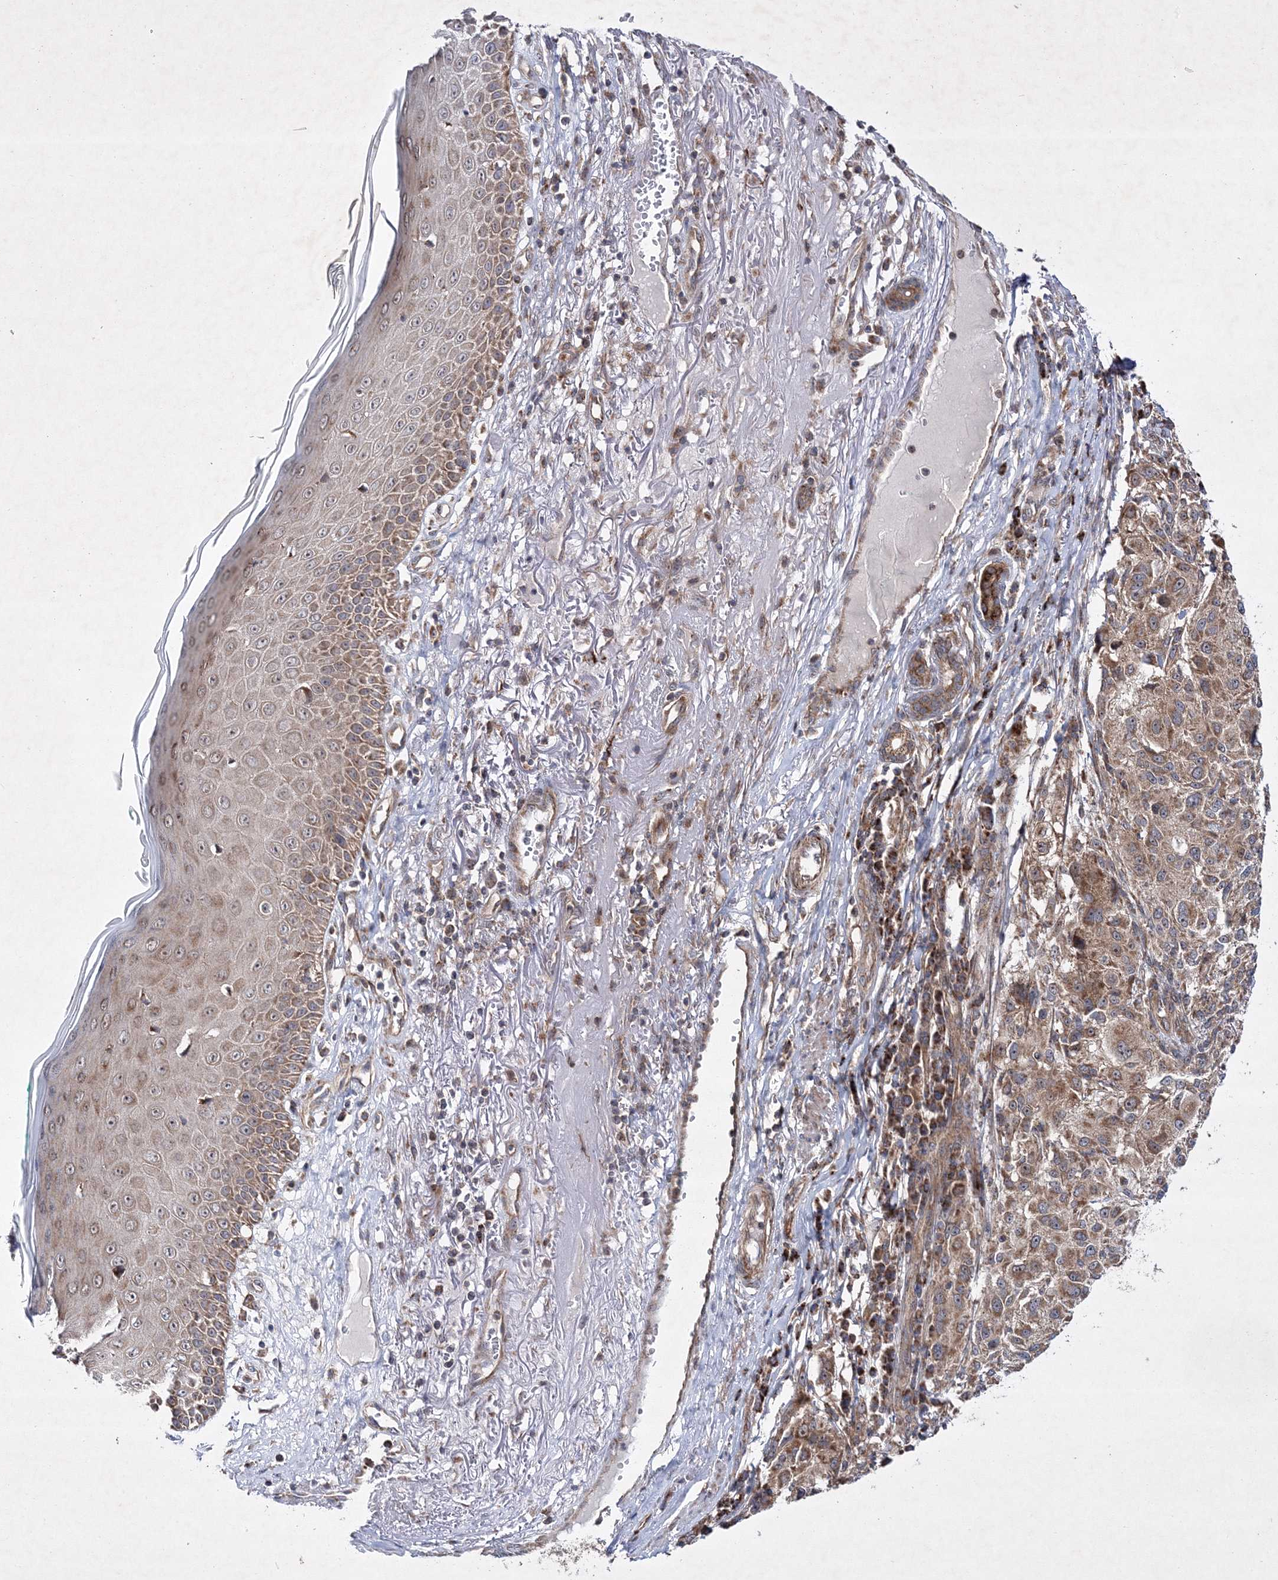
{"staining": {"intensity": "moderate", "quantity": ">75%", "location": "cytoplasmic/membranous"}, "tissue": "melanoma", "cell_type": "Tumor cells", "image_type": "cancer", "snomed": [{"axis": "morphology", "description": "Necrosis, NOS"}, {"axis": "morphology", "description": "Malignant melanoma, NOS"}, {"axis": "topography", "description": "Skin"}], "caption": "Tumor cells demonstrate medium levels of moderate cytoplasmic/membranous positivity in approximately >75% of cells in malignant melanoma. (brown staining indicates protein expression, while blue staining denotes nuclei).", "gene": "SCRN3", "patient": {"sex": "female", "age": 87}}